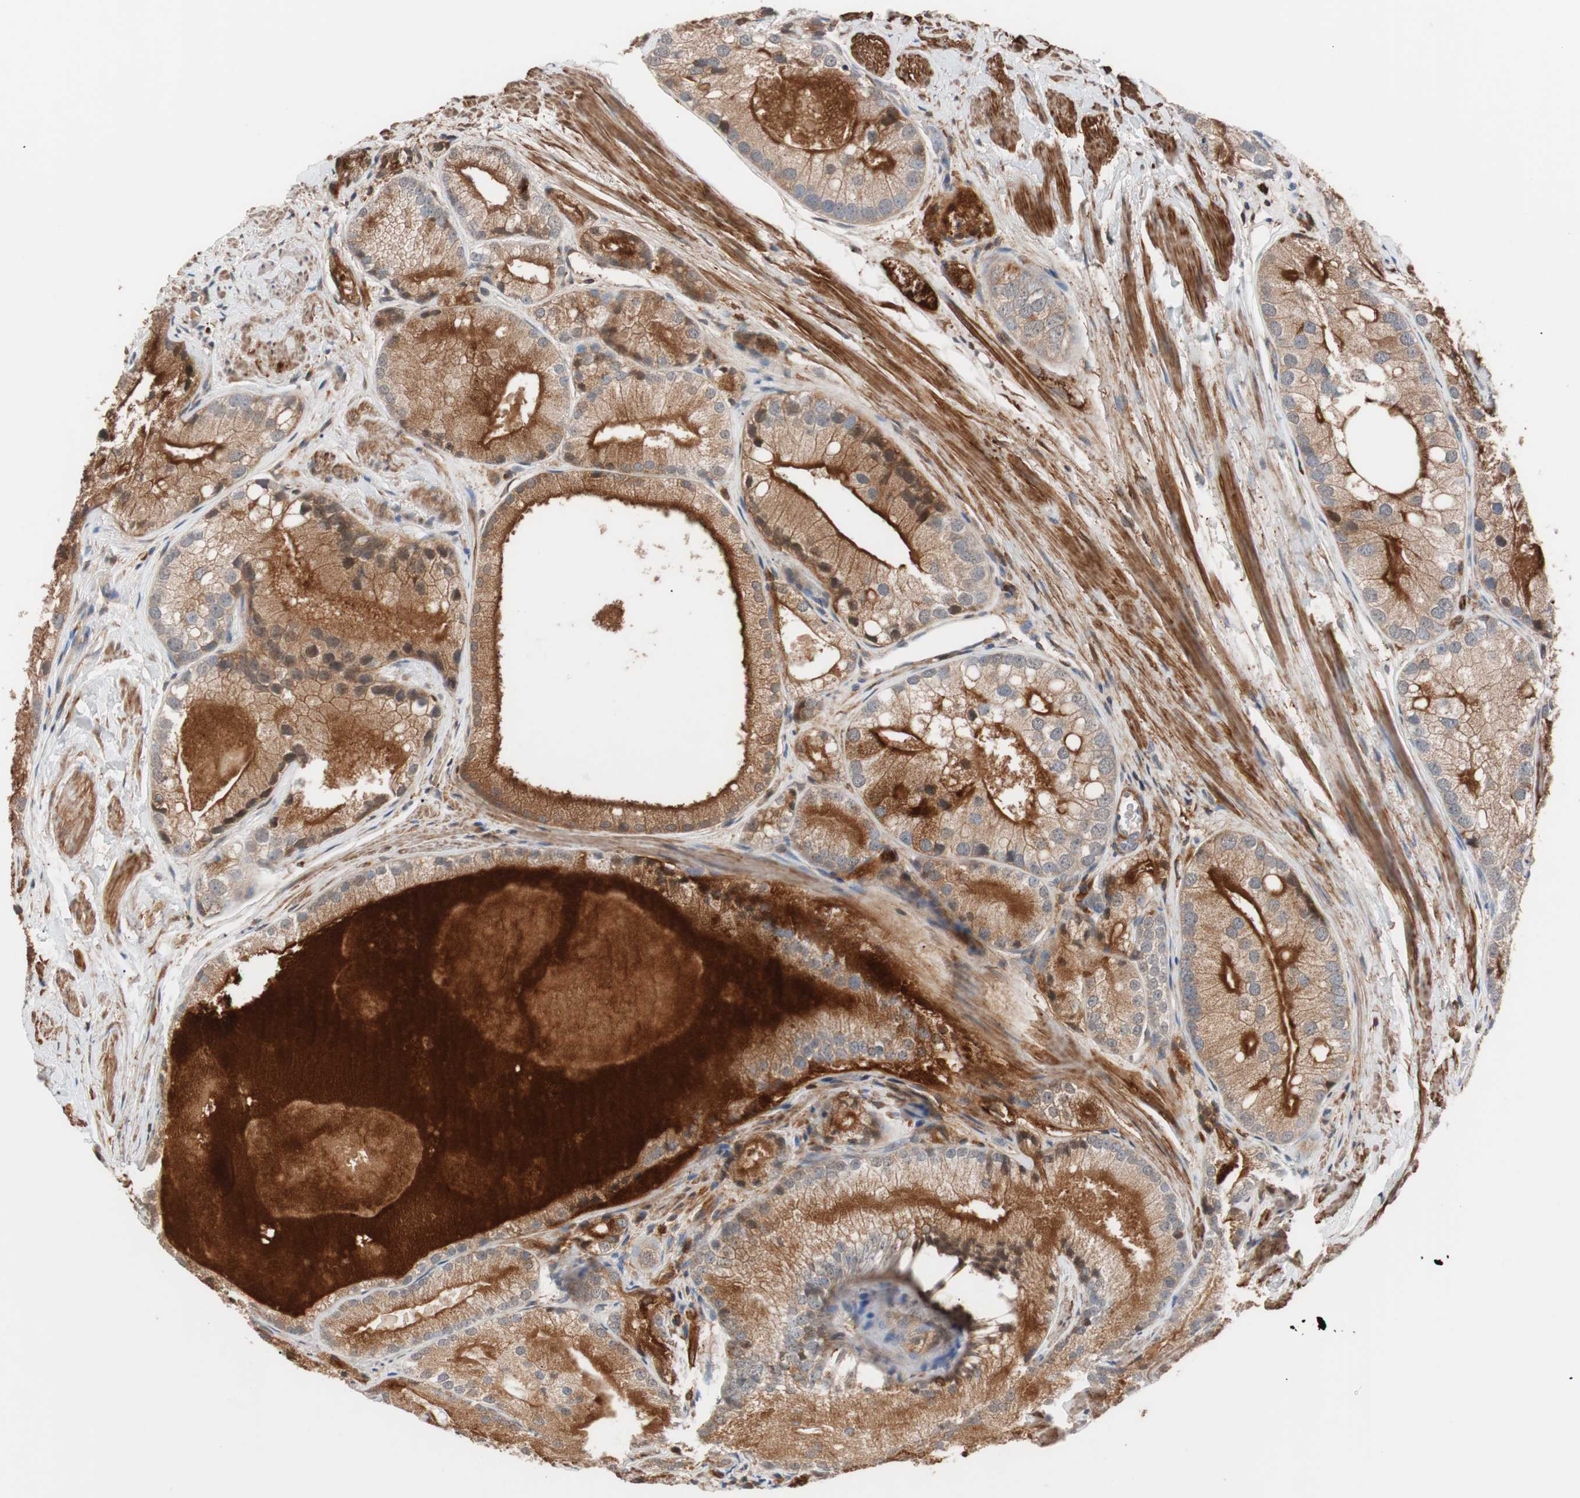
{"staining": {"intensity": "moderate", "quantity": ">75%", "location": "cytoplasmic/membranous"}, "tissue": "prostate cancer", "cell_type": "Tumor cells", "image_type": "cancer", "snomed": [{"axis": "morphology", "description": "Adenocarcinoma, Low grade"}, {"axis": "topography", "description": "Prostate"}], "caption": "Immunohistochemical staining of prostate cancer (adenocarcinoma (low-grade)) displays moderate cytoplasmic/membranous protein staining in about >75% of tumor cells. The protein of interest is stained brown, and the nuclei are stained in blue (DAB IHC with brightfield microscopy, high magnification).", "gene": "LITAF", "patient": {"sex": "male", "age": 69}}